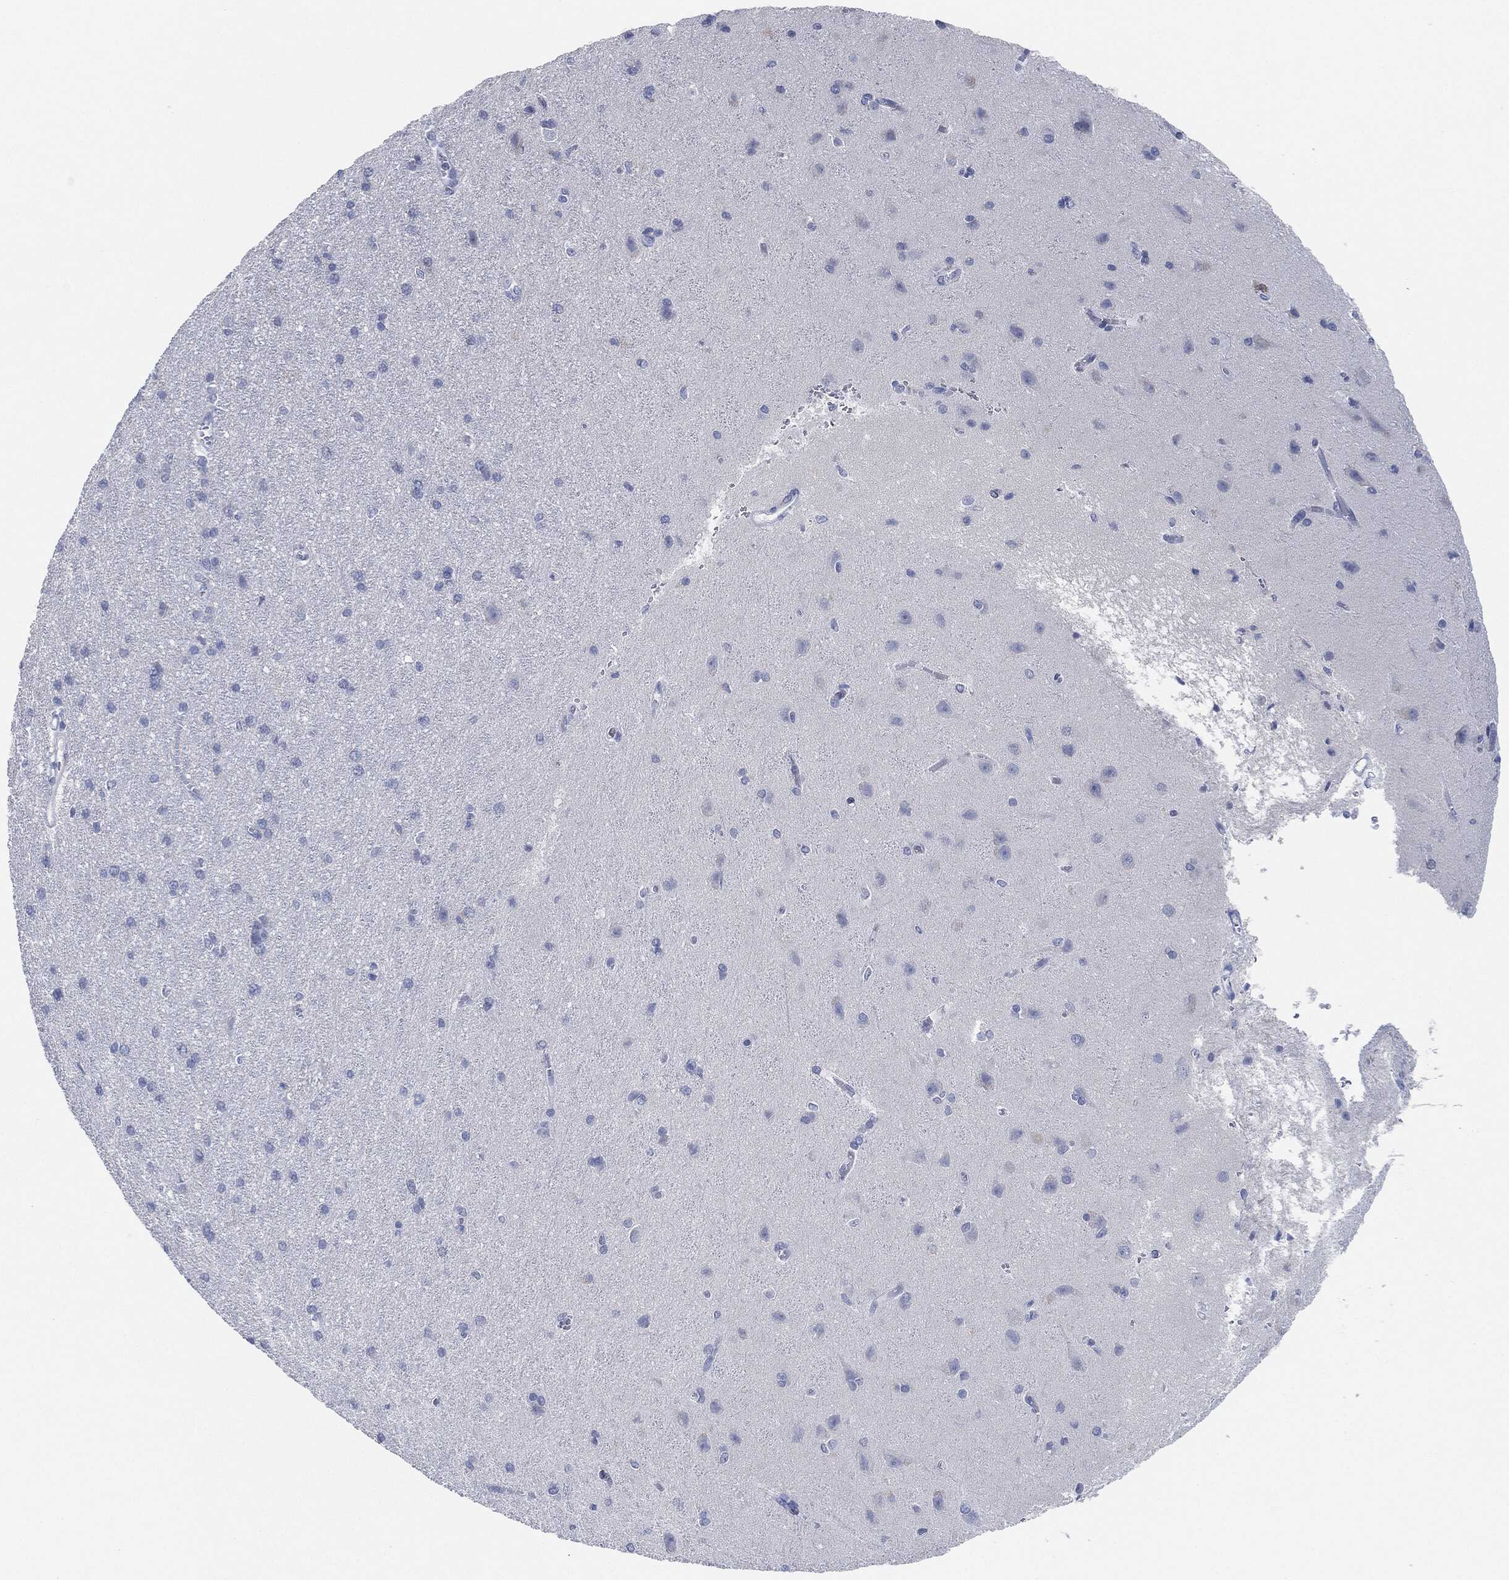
{"staining": {"intensity": "negative", "quantity": "none", "location": "none"}, "tissue": "cerebral cortex", "cell_type": "Endothelial cells", "image_type": "normal", "snomed": [{"axis": "morphology", "description": "Normal tissue, NOS"}, {"axis": "topography", "description": "Cerebral cortex"}], "caption": "A high-resolution photomicrograph shows immunohistochemistry (IHC) staining of unremarkable cerebral cortex, which reveals no significant staining in endothelial cells.", "gene": "AFP", "patient": {"sex": "male", "age": 37}}